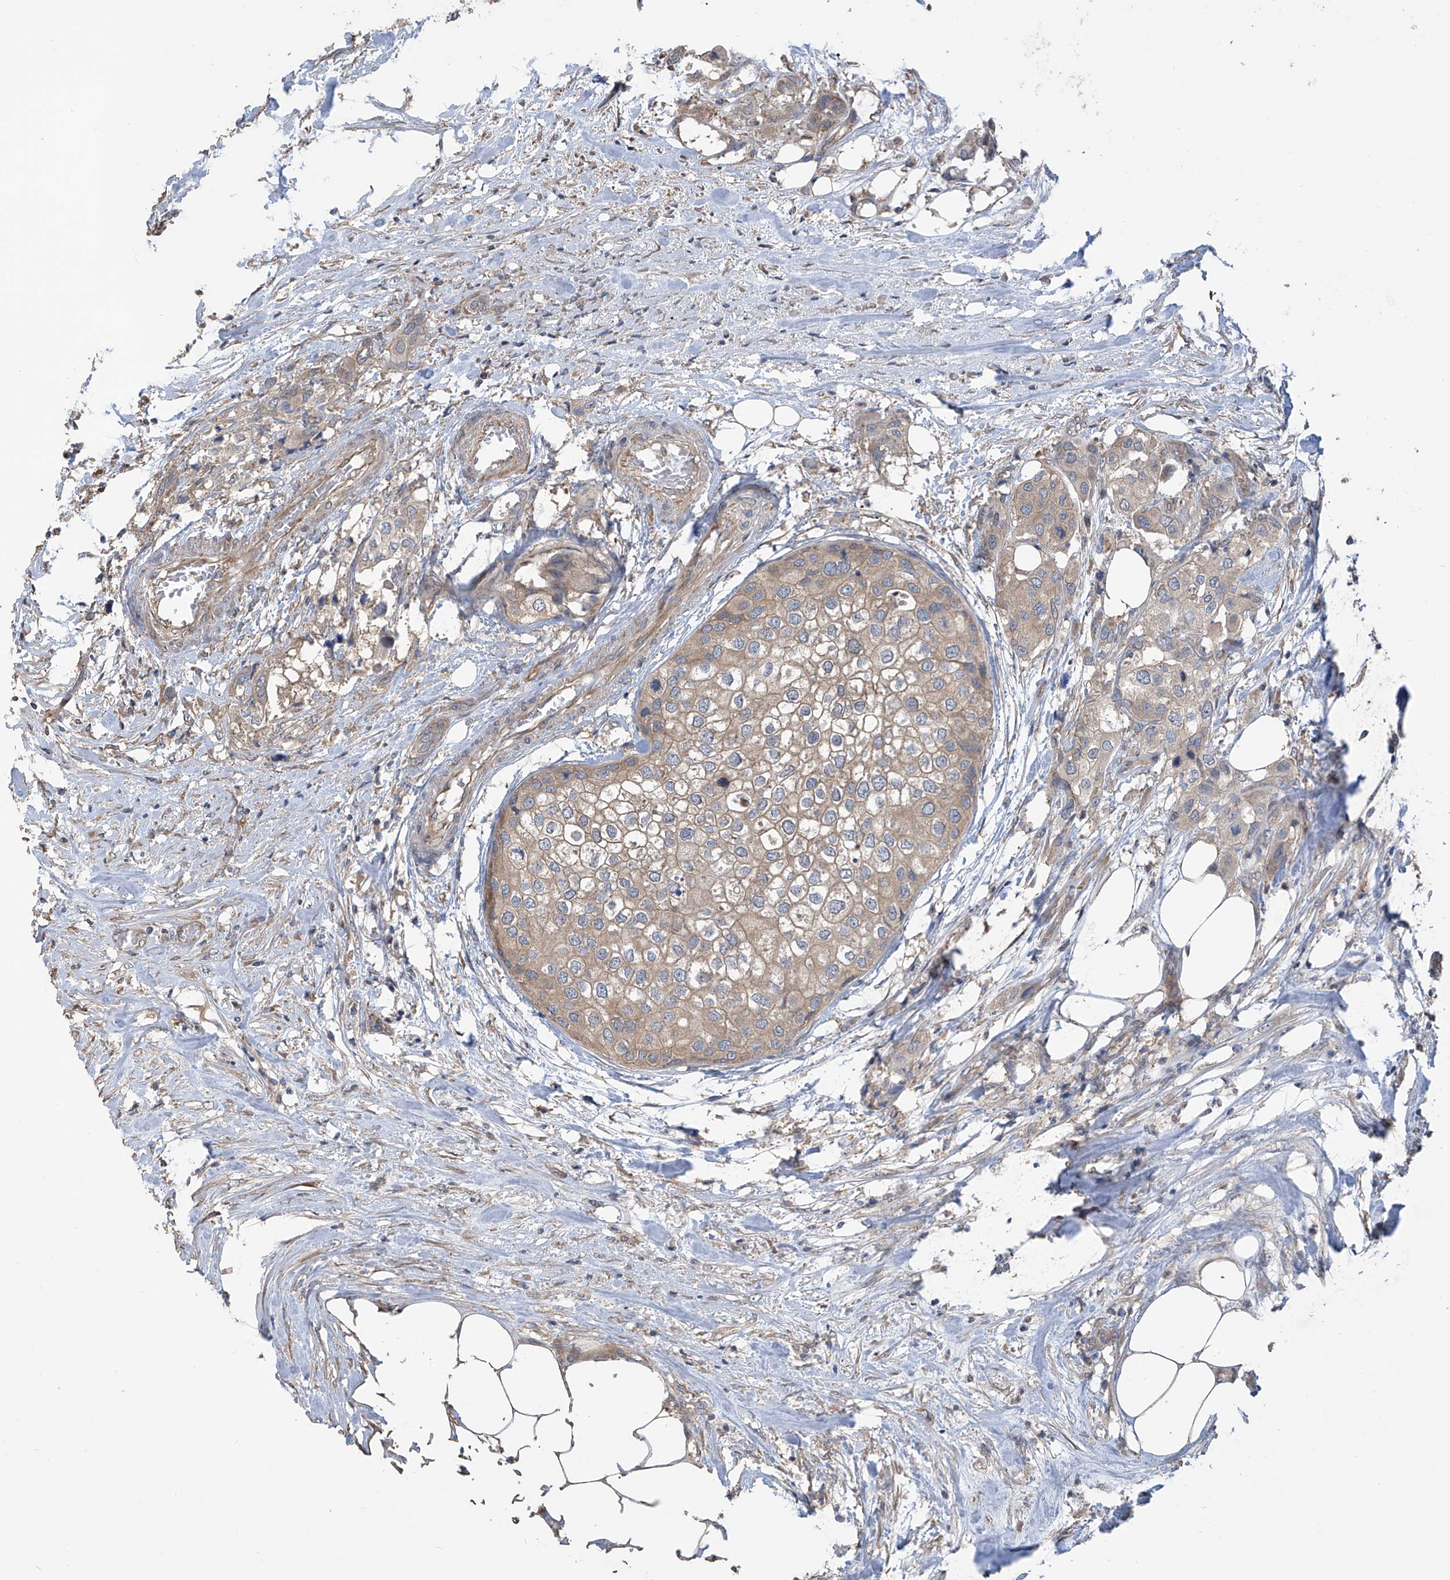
{"staining": {"intensity": "weak", "quantity": ">75%", "location": "cytoplasmic/membranous"}, "tissue": "urothelial cancer", "cell_type": "Tumor cells", "image_type": "cancer", "snomed": [{"axis": "morphology", "description": "Urothelial carcinoma, High grade"}, {"axis": "topography", "description": "Urinary bladder"}], "caption": "IHC of human urothelial cancer demonstrates low levels of weak cytoplasmic/membranous positivity in about >75% of tumor cells.", "gene": "PHACTR4", "patient": {"sex": "male", "age": 64}}